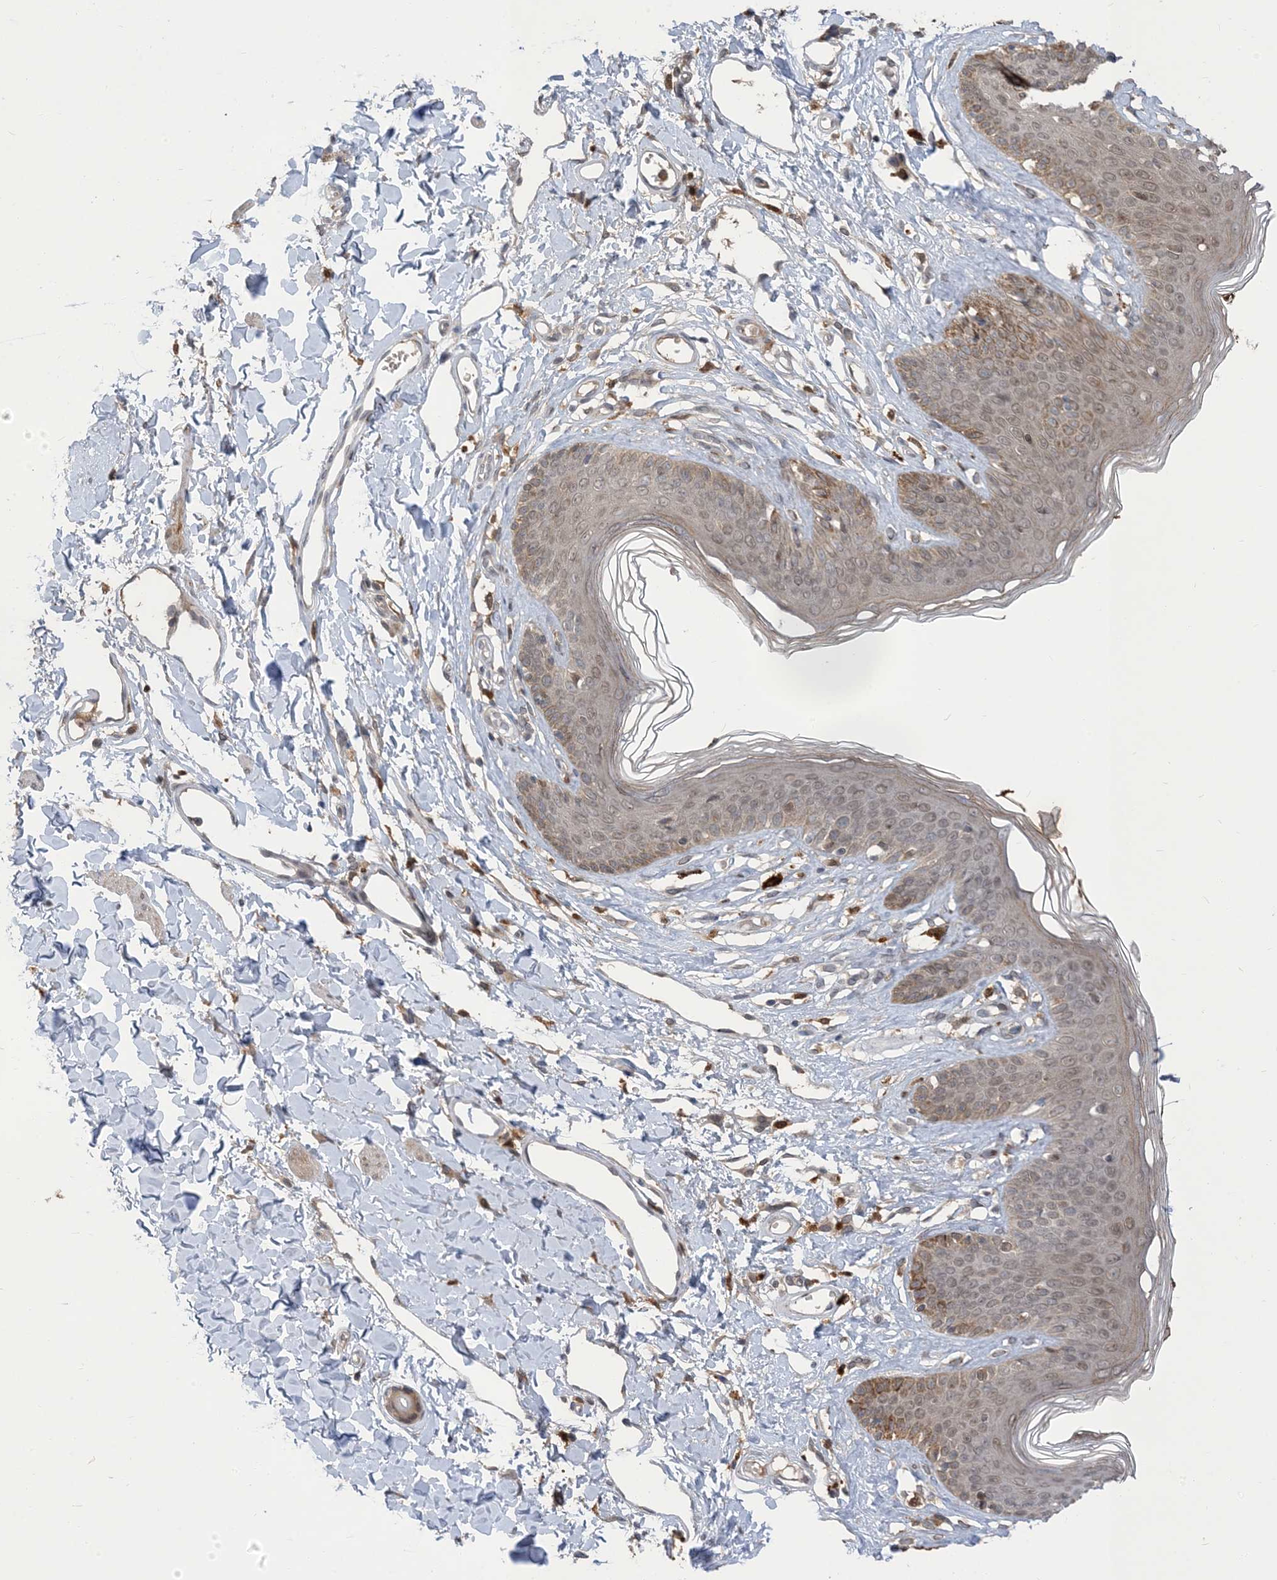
{"staining": {"intensity": "weak", "quantity": "25%-75%", "location": "cytoplasmic/membranous,nuclear"}, "tissue": "skin", "cell_type": "Epidermal cells", "image_type": "normal", "snomed": [{"axis": "morphology", "description": "Normal tissue, NOS"}, {"axis": "morphology", "description": "Squamous cell carcinoma, NOS"}, {"axis": "topography", "description": "Vulva"}], "caption": "This is an image of immunohistochemistry (IHC) staining of unremarkable skin, which shows weak staining in the cytoplasmic/membranous,nuclear of epidermal cells.", "gene": "NAGK", "patient": {"sex": "female", "age": 85}}